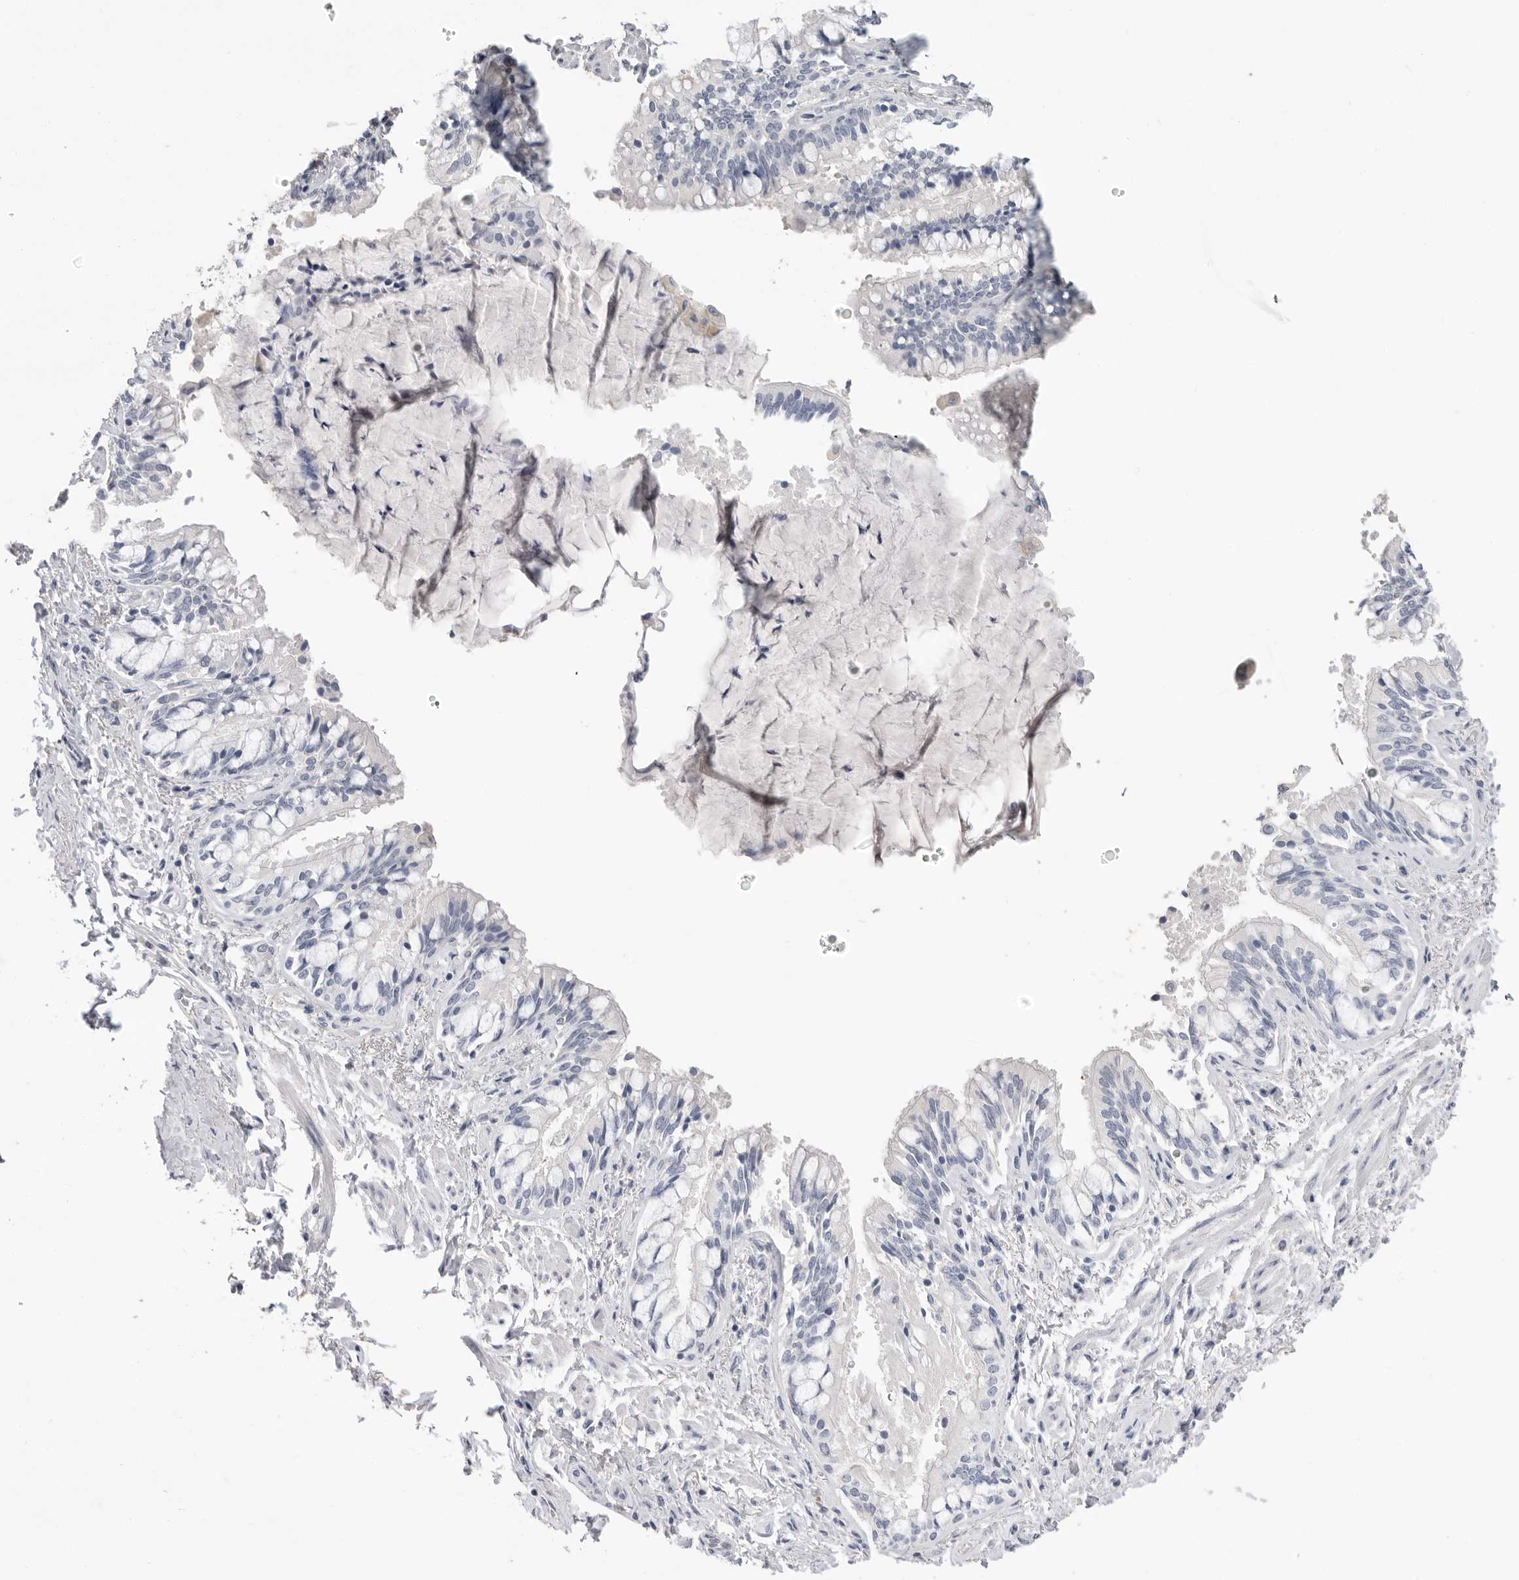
{"staining": {"intensity": "negative", "quantity": "none", "location": "none"}, "tissue": "bronchus", "cell_type": "Respiratory epithelial cells", "image_type": "normal", "snomed": [{"axis": "morphology", "description": "Normal tissue, NOS"}, {"axis": "morphology", "description": "Inflammation, NOS"}, {"axis": "topography", "description": "Bronchus"}, {"axis": "topography", "description": "Lung"}], "caption": "Bronchus stained for a protein using immunohistochemistry (IHC) displays no positivity respiratory epithelial cells.", "gene": "APOA2", "patient": {"sex": "female", "age": 46}}